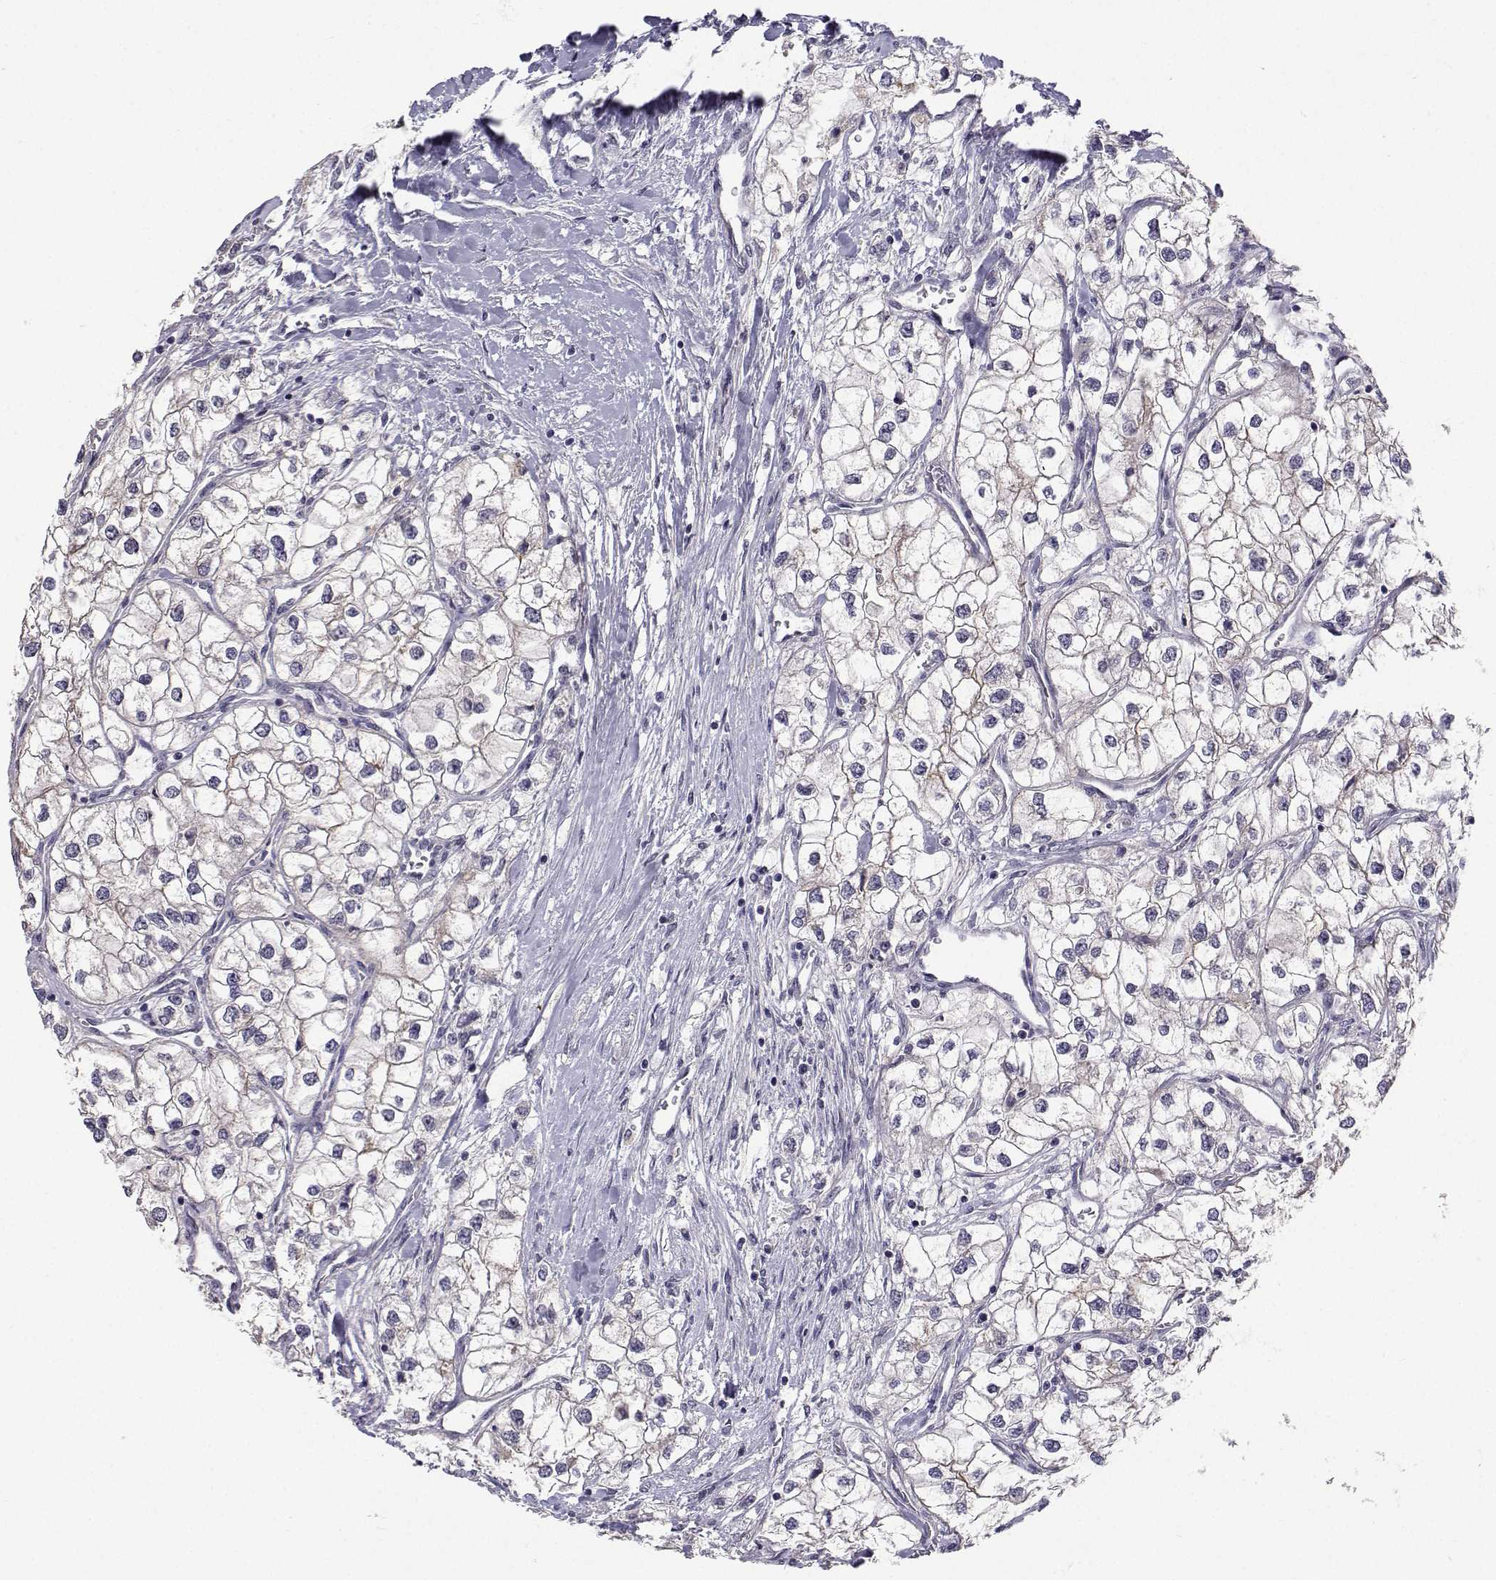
{"staining": {"intensity": "negative", "quantity": "none", "location": "none"}, "tissue": "renal cancer", "cell_type": "Tumor cells", "image_type": "cancer", "snomed": [{"axis": "morphology", "description": "Adenocarcinoma, NOS"}, {"axis": "topography", "description": "Kidney"}], "caption": "A high-resolution micrograph shows IHC staining of renal cancer (adenocarcinoma), which displays no significant positivity in tumor cells.", "gene": "SLC6A3", "patient": {"sex": "male", "age": 59}}